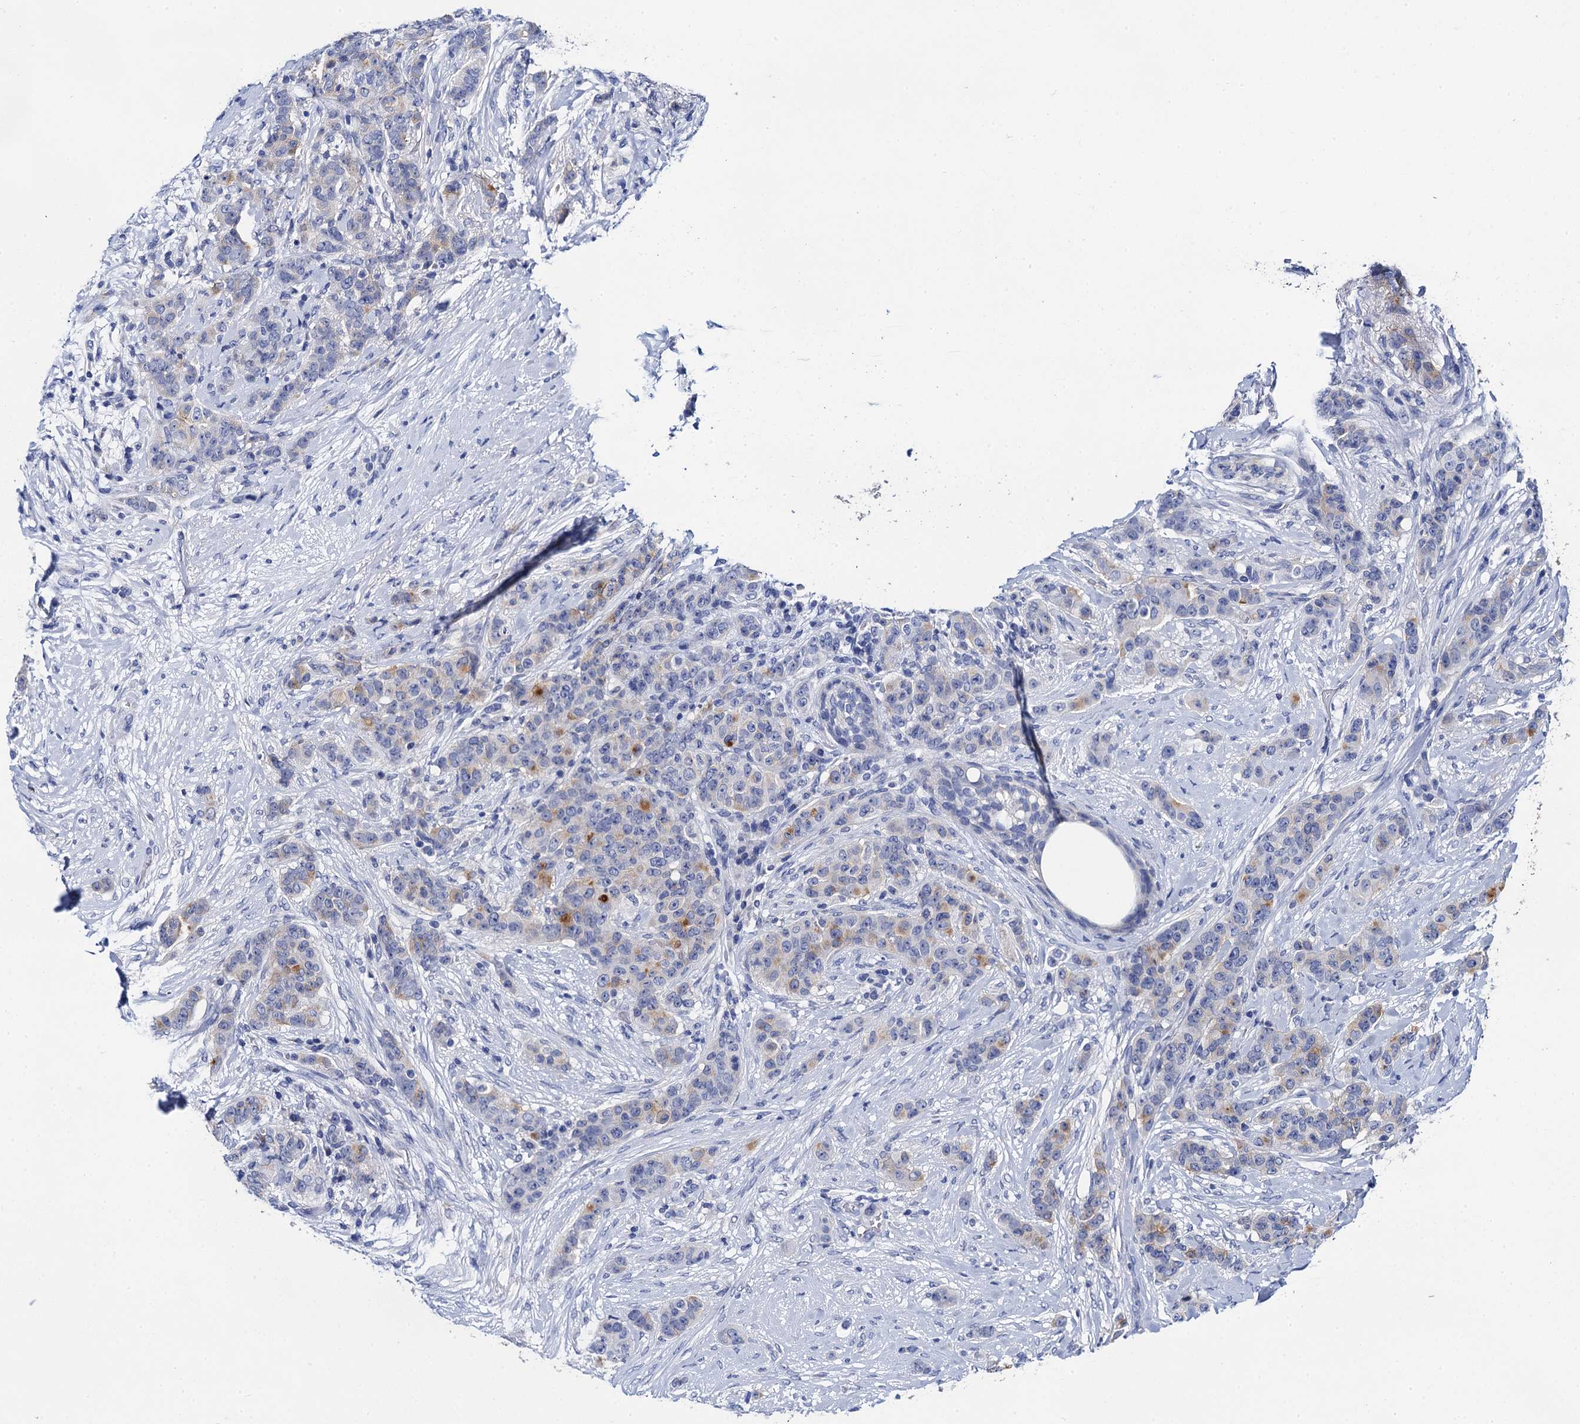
{"staining": {"intensity": "moderate", "quantity": "<25%", "location": "cytoplasmic/membranous"}, "tissue": "breast cancer", "cell_type": "Tumor cells", "image_type": "cancer", "snomed": [{"axis": "morphology", "description": "Duct carcinoma"}, {"axis": "topography", "description": "Breast"}], "caption": "Invasive ductal carcinoma (breast) stained with a brown dye demonstrates moderate cytoplasmic/membranous positive positivity in approximately <25% of tumor cells.", "gene": "LYPD3", "patient": {"sex": "female", "age": 40}}